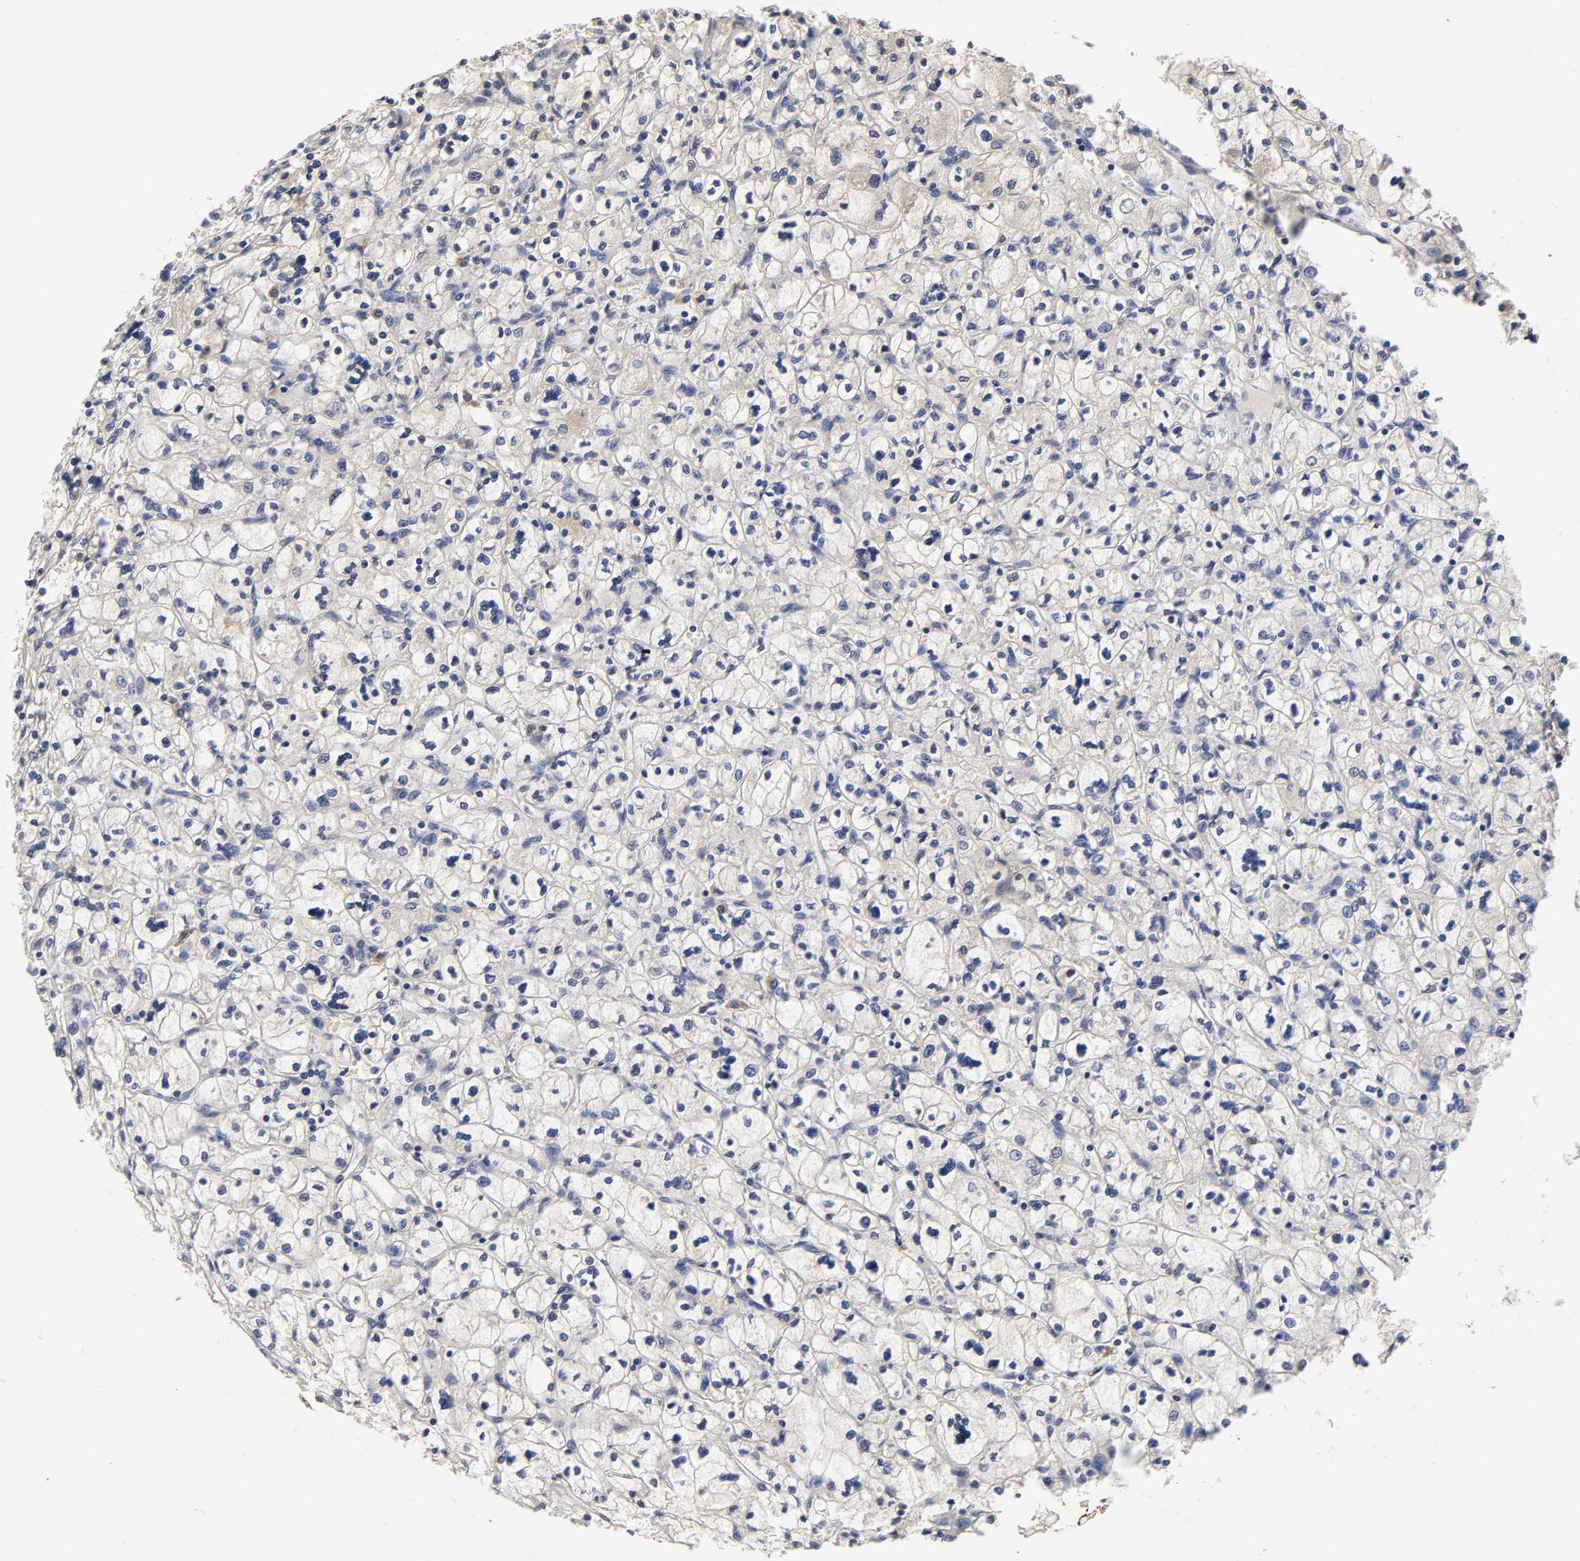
{"staining": {"intensity": "negative", "quantity": "none", "location": "none"}, "tissue": "renal cancer", "cell_type": "Tumor cells", "image_type": "cancer", "snomed": [{"axis": "morphology", "description": "Adenocarcinoma, NOS"}, {"axis": "topography", "description": "Kidney"}], "caption": "DAB (3,3'-diaminobenzidine) immunohistochemical staining of human renal cancer (adenocarcinoma) reveals no significant staining in tumor cells.", "gene": "CXADR", "patient": {"sex": "female", "age": 83}}